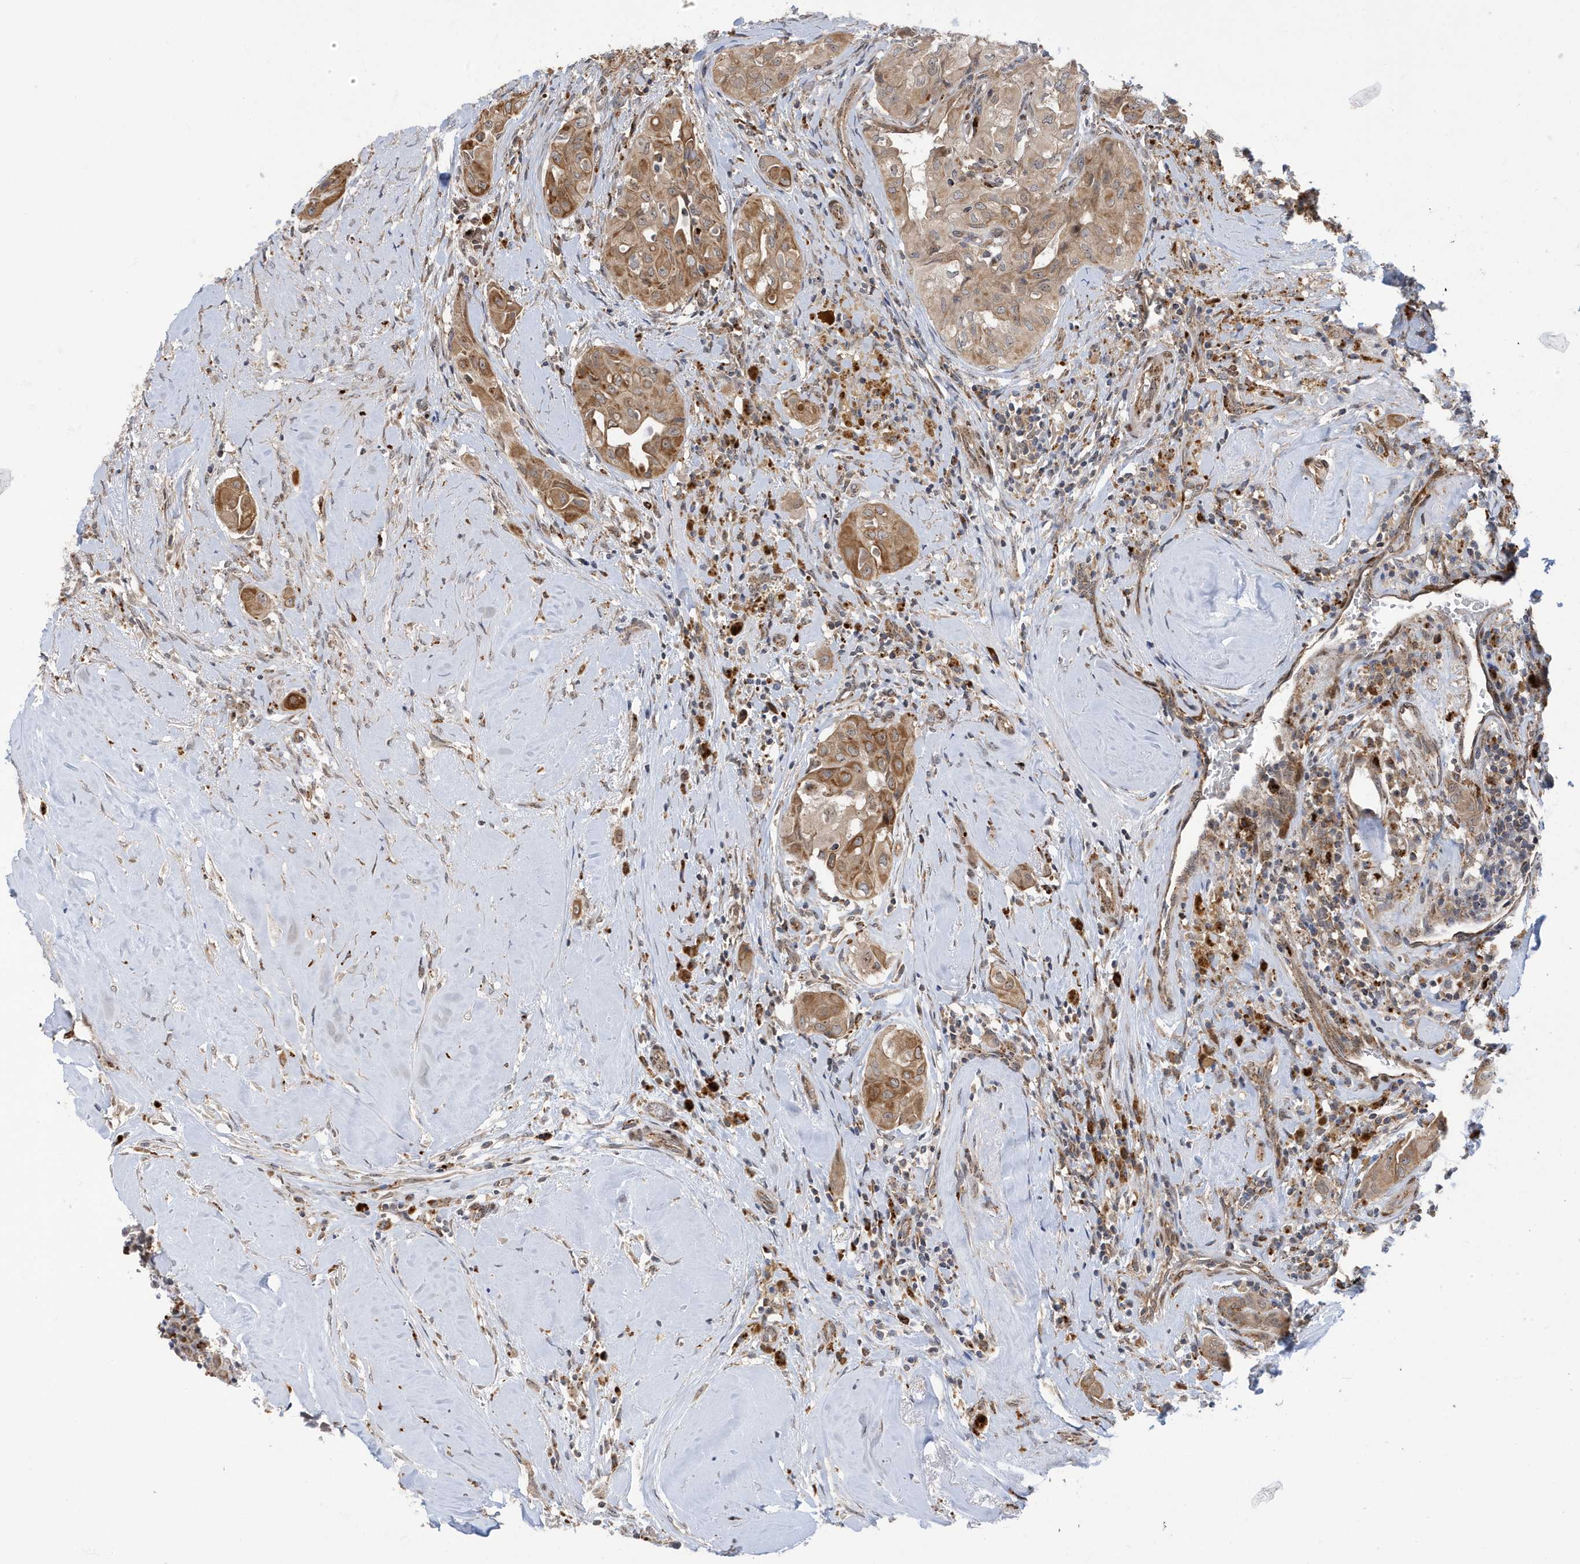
{"staining": {"intensity": "moderate", "quantity": ">75%", "location": "cytoplasmic/membranous"}, "tissue": "thyroid cancer", "cell_type": "Tumor cells", "image_type": "cancer", "snomed": [{"axis": "morphology", "description": "Papillary adenocarcinoma, NOS"}, {"axis": "topography", "description": "Thyroid gland"}], "caption": "Papillary adenocarcinoma (thyroid) was stained to show a protein in brown. There is medium levels of moderate cytoplasmic/membranous staining in approximately >75% of tumor cells.", "gene": "ZNF507", "patient": {"sex": "female", "age": 59}}